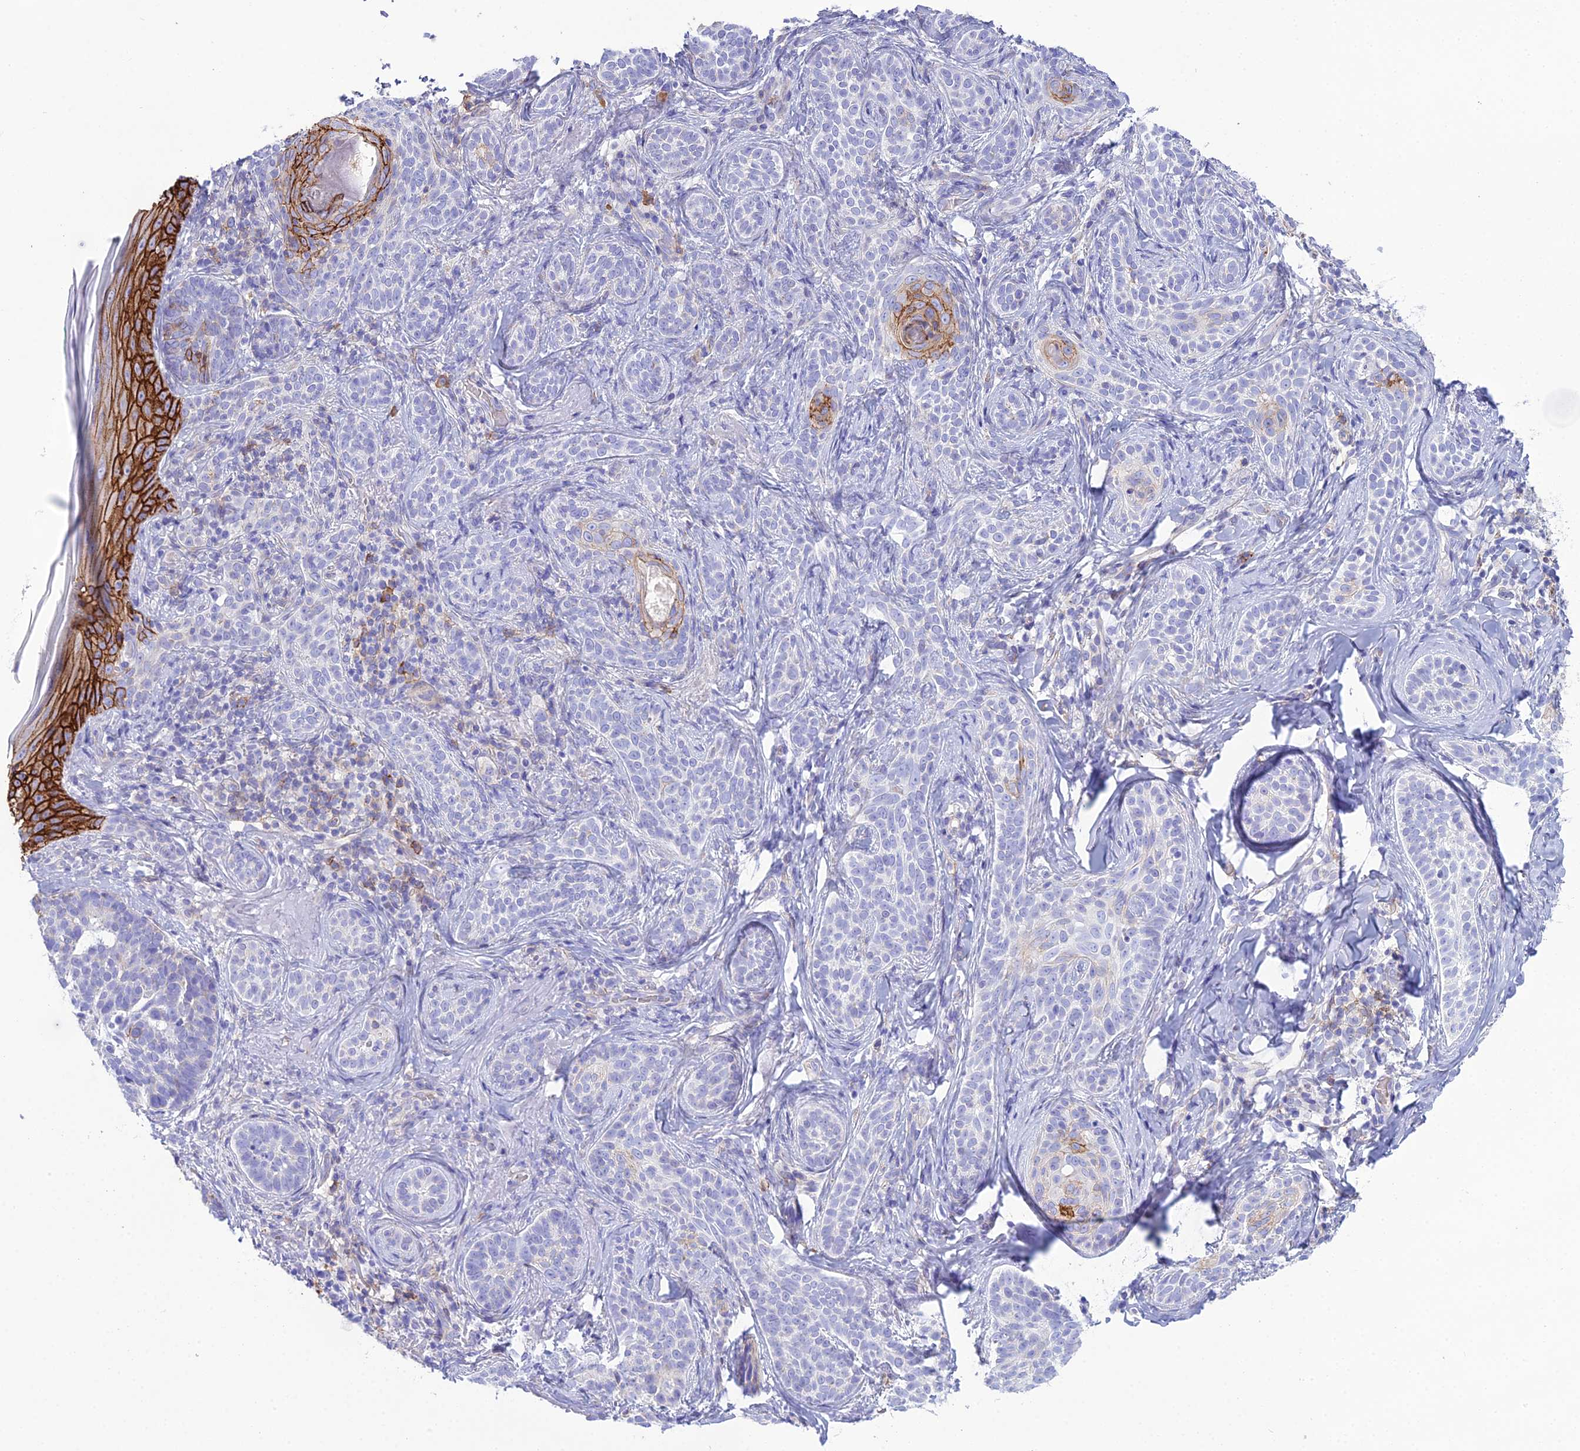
{"staining": {"intensity": "moderate", "quantity": "<25%", "location": "cytoplasmic/membranous"}, "tissue": "skin cancer", "cell_type": "Tumor cells", "image_type": "cancer", "snomed": [{"axis": "morphology", "description": "Basal cell carcinoma"}, {"axis": "topography", "description": "Skin"}], "caption": "The histopathology image shows immunohistochemical staining of skin basal cell carcinoma. There is moderate cytoplasmic/membranous positivity is appreciated in approximately <25% of tumor cells.", "gene": "OR1Q1", "patient": {"sex": "male", "age": 71}}